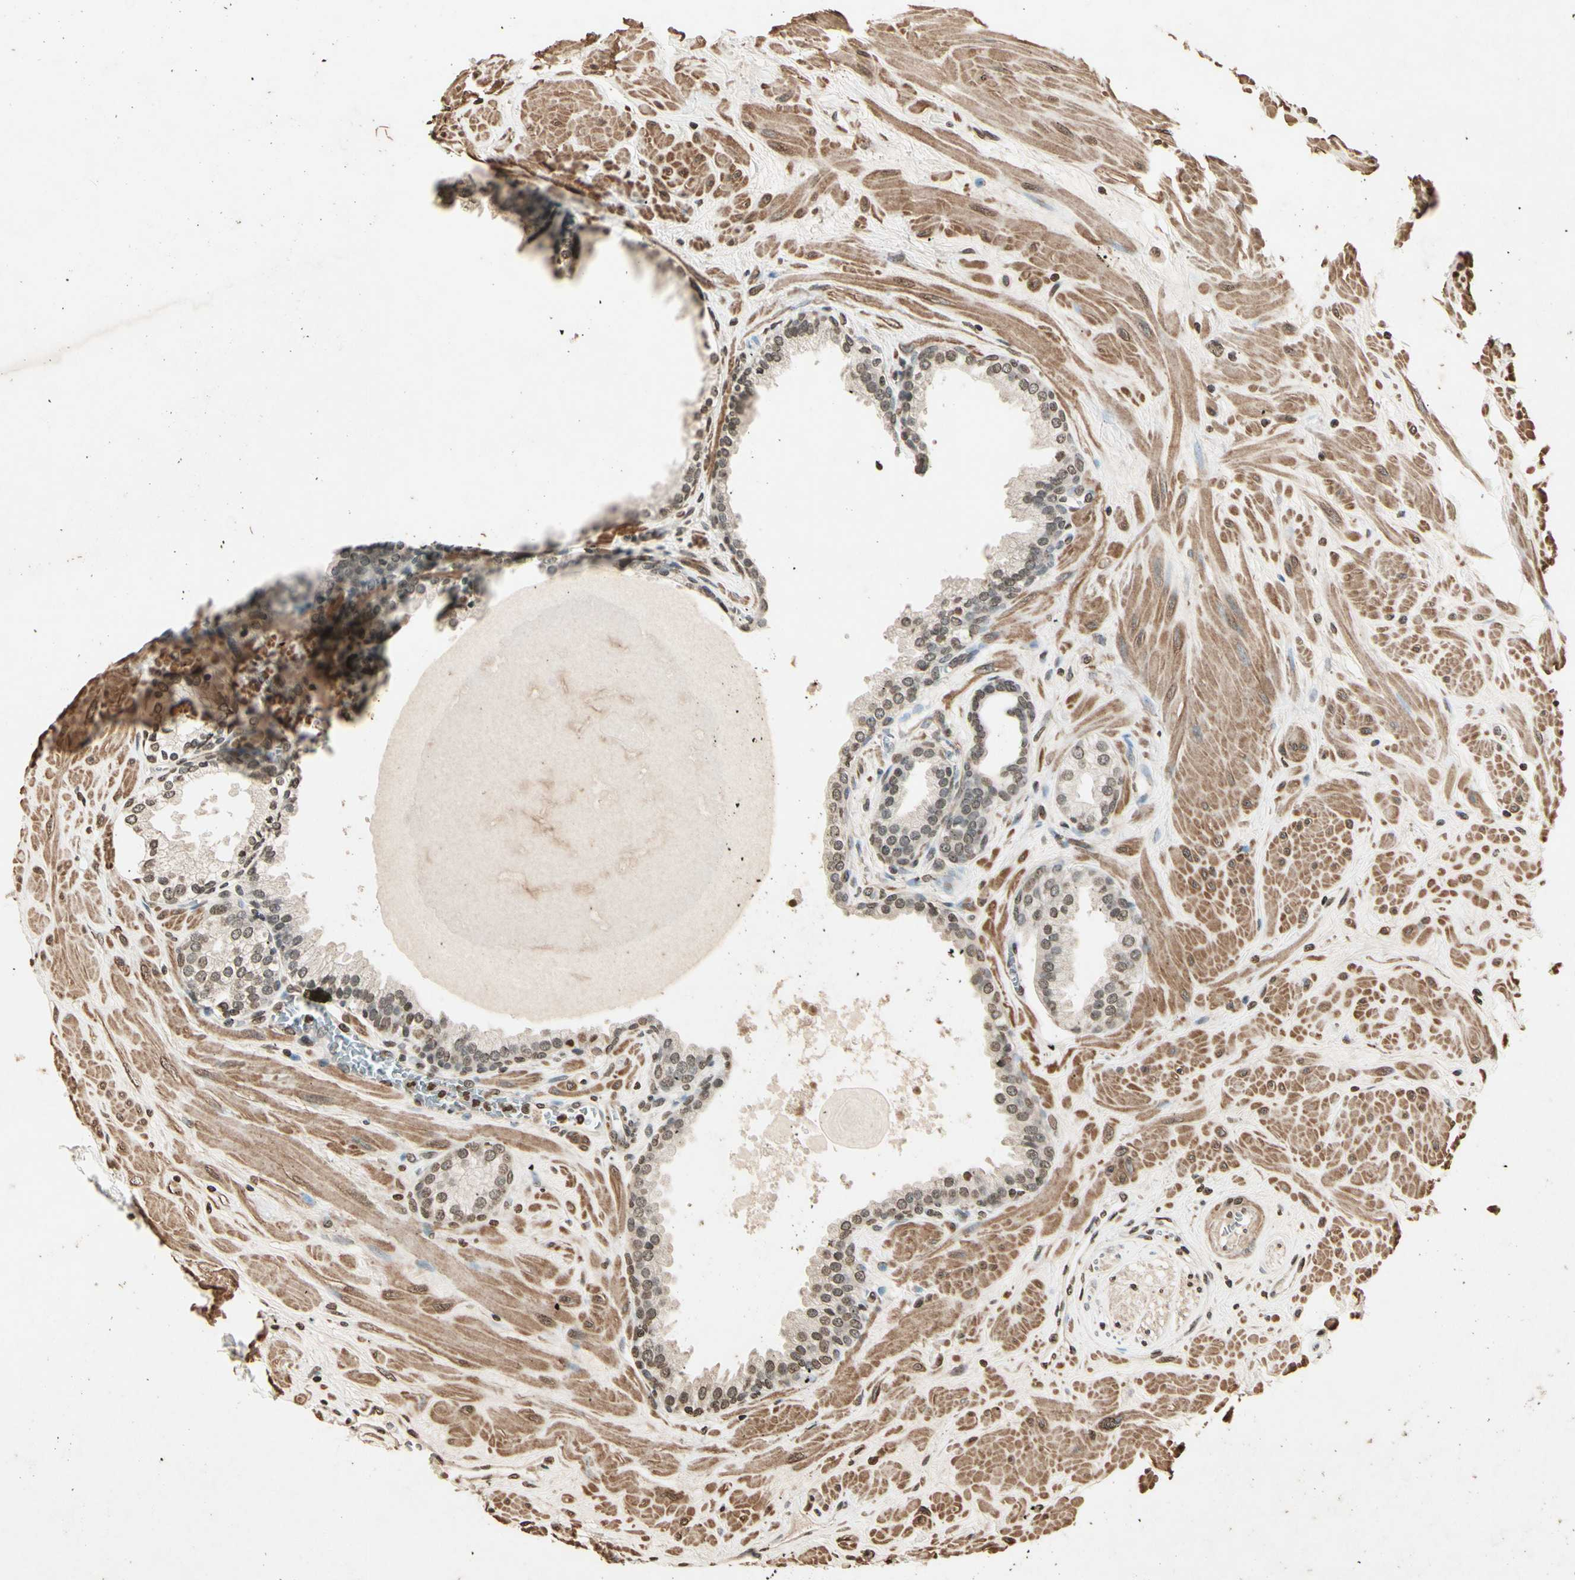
{"staining": {"intensity": "weak", "quantity": "25%-75%", "location": "cytoplasmic/membranous,nuclear"}, "tissue": "prostate", "cell_type": "Glandular cells", "image_type": "normal", "snomed": [{"axis": "morphology", "description": "Normal tissue, NOS"}, {"axis": "topography", "description": "Prostate"}], "caption": "This image demonstrates IHC staining of unremarkable prostate, with low weak cytoplasmic/membranous,nuclear positivity in approximately 25%-75% of glandular cells.", "gene": "TOP1", "patient": {"sex": "male", "age": 51}}